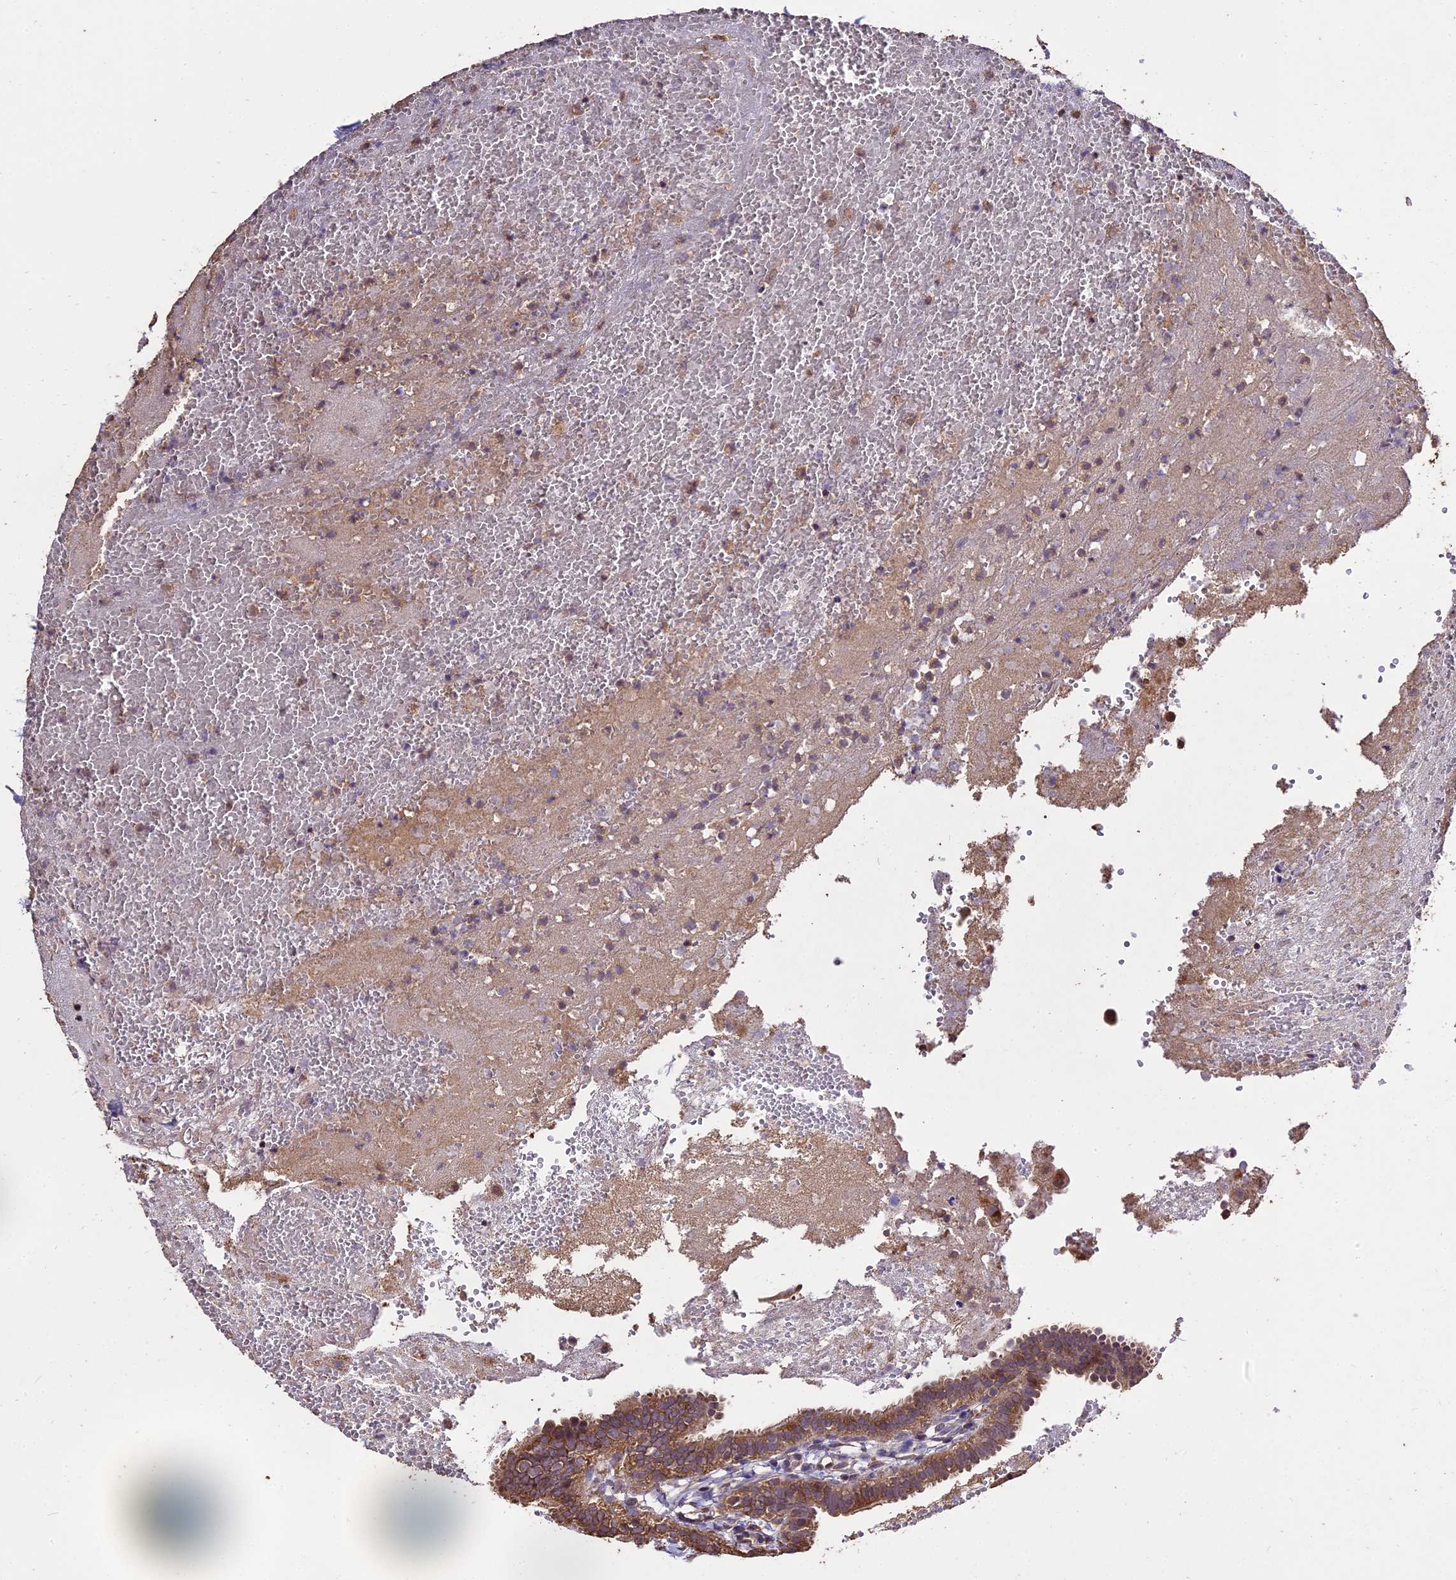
{"staining": {"intensity": "moderate", "quantity": ">75%", "location": "cytoplasmic/membranous"}, "tissue": "fallopian tube", "cell_type": "Glandular cells", "image_type": "normal", "snomed": [{"axis": "morphology", "description": "Normal tissue, NOS"}, {"axis": "topography", "description": "Fallopian tube"}, {"axis": "topography", "description": "Placenta"}], "caption": "Immunohistochemical staining of benign fallopian tube exhibits medium levels of moderate cytoplasmic/membranous positivity in approximately >75% of glandular cells. Nuclei are stained in blue.", "gene": "PGPEP1L", "patient": {"sex": "female", "age": 34}}